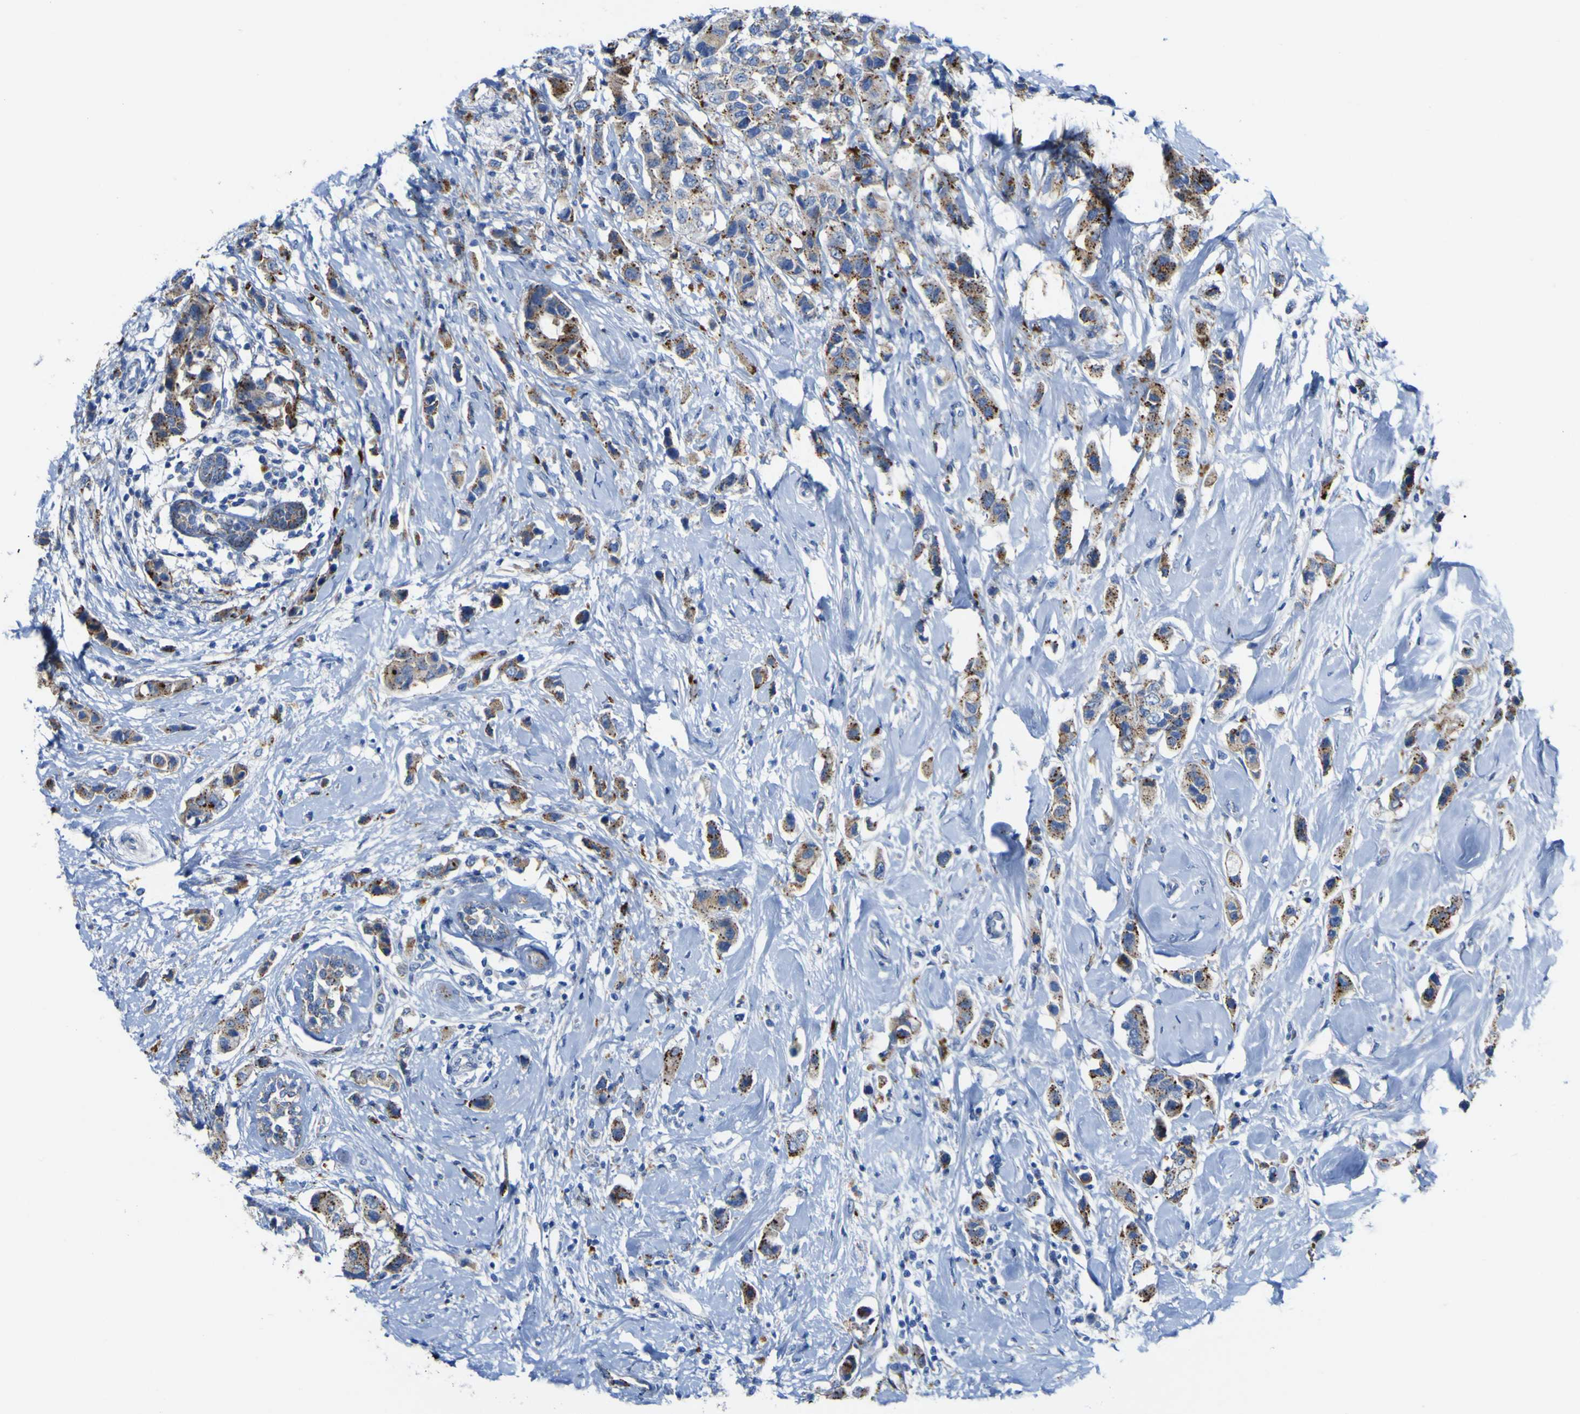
{"staining": {"intensity": "moderate", "quantity": ">75%", "location": "cytoplasmic/membranous"}, "tissue": "breast cancer", "cell_type": "Tumor cells", "image_type": "cancer", "snomed": [{"axis": "morphology", "description": "Normal tissue, NOS"}, {"axis": "morphology", "description": "Duct carcinoma"}, {"axis": "topography", "description": "Breast"}], "caption": "DAB (3,3'-diaminobenzidine) immunohistochemical staining of breast cancer exhibits moderate cytoplasmic/membranous protein positivity in about >75% of tumor cells.", "gene": "PTPRF", "patient": {"sex": "female", "age": 50}}